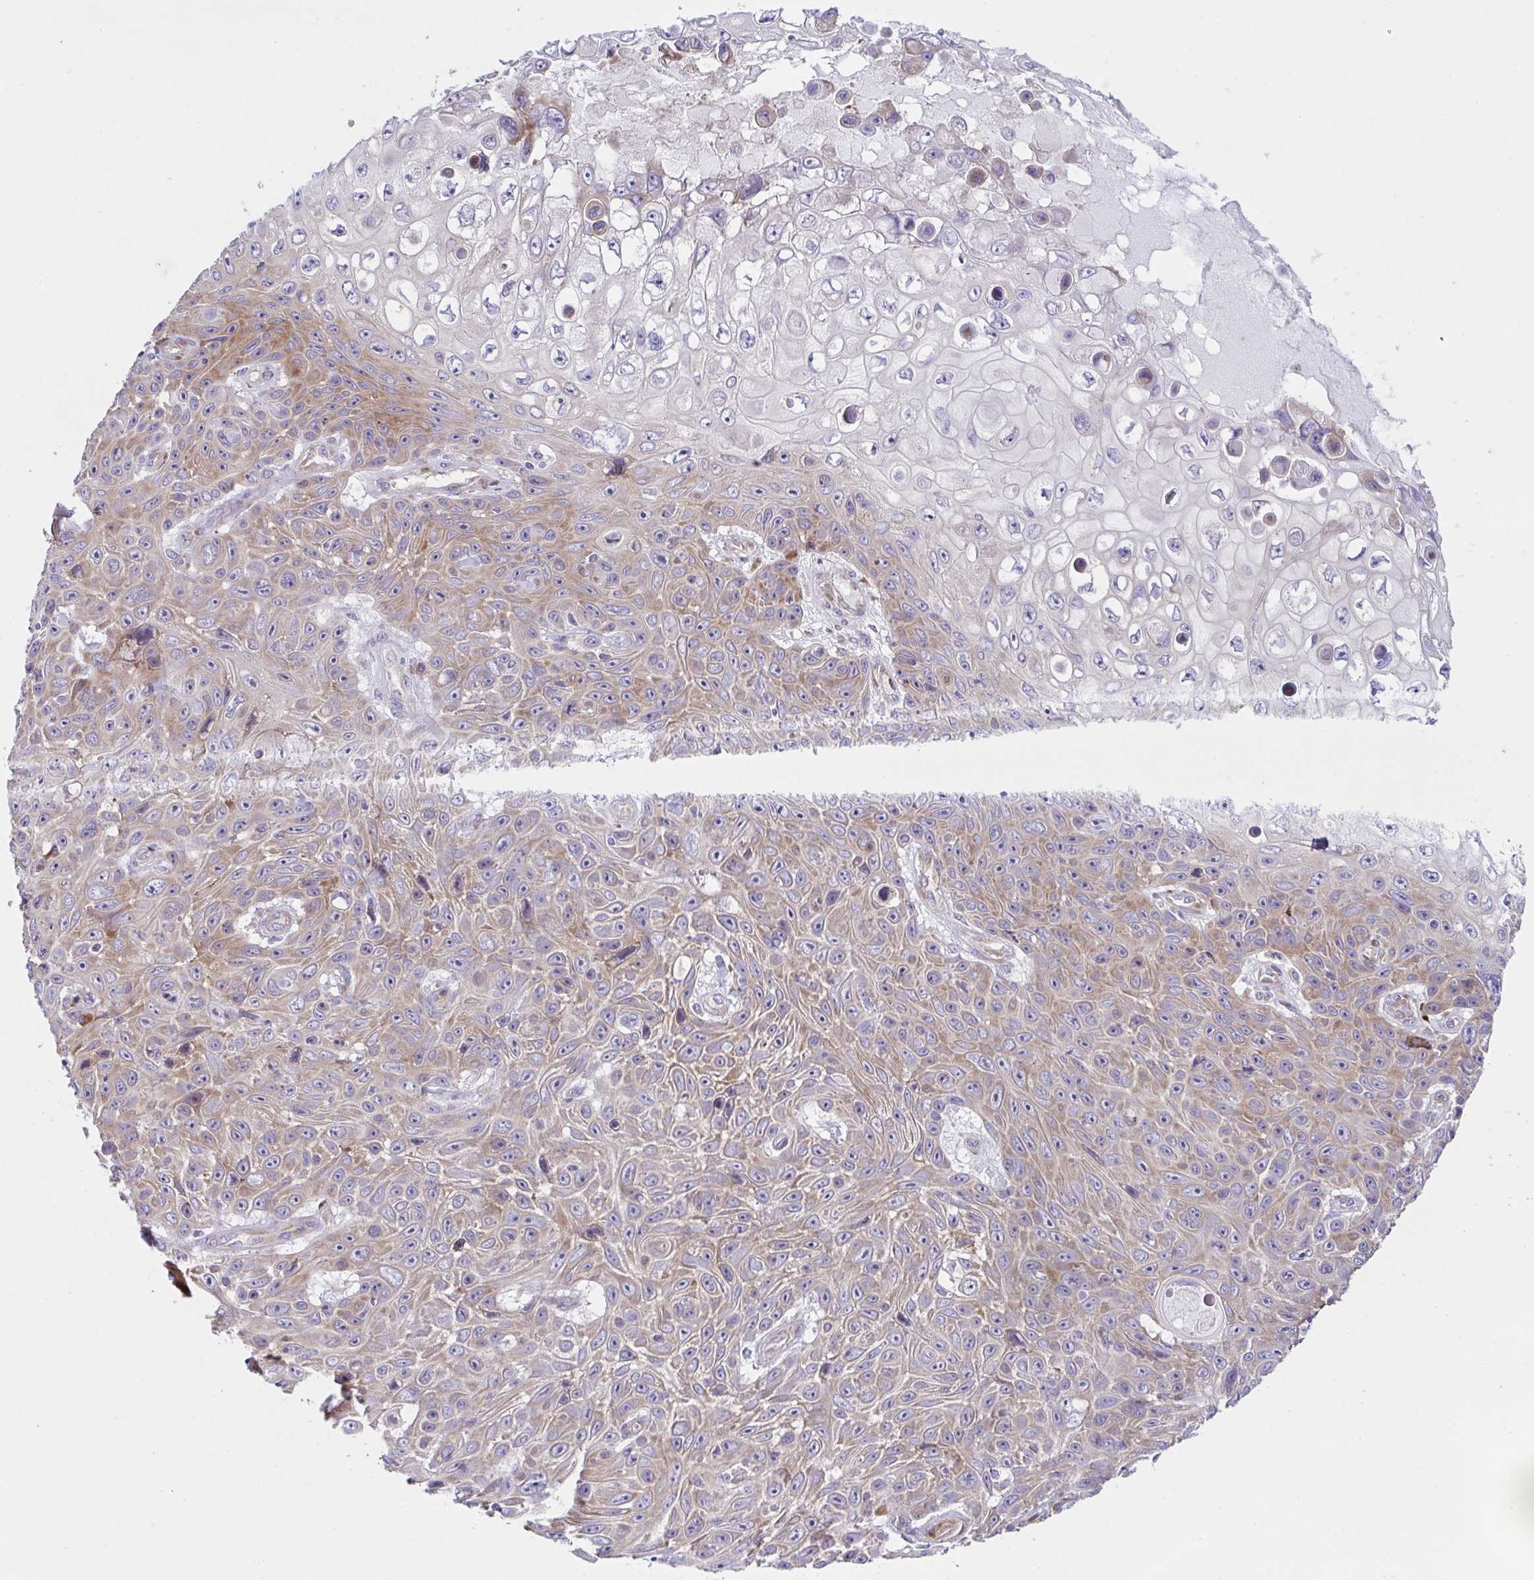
{"staining": {"intensity": "moderate", "quantity": "25%-75%", "location": "cytoplasmic/membranous"}, "tissue": "skin cancer", "cell_type": "Tumor cells", "image_type": "cancer", "snomed": [{"axis": "morphology", "description": "Squamous cell carcinoma, NOS"}, {"axis": "topography", "description": "Skin"}], "caption": "Immunohistochemistry (DAB (3,3'-diaminobenzidine)) staining of squamous cell carcinoma (skin) demonstrates moderate cytoplasmic/membranous protein positivity in about 25%-75% of tumor cells.", "gene": "FAU", "patient": {"sex": "male", "age": 82}}